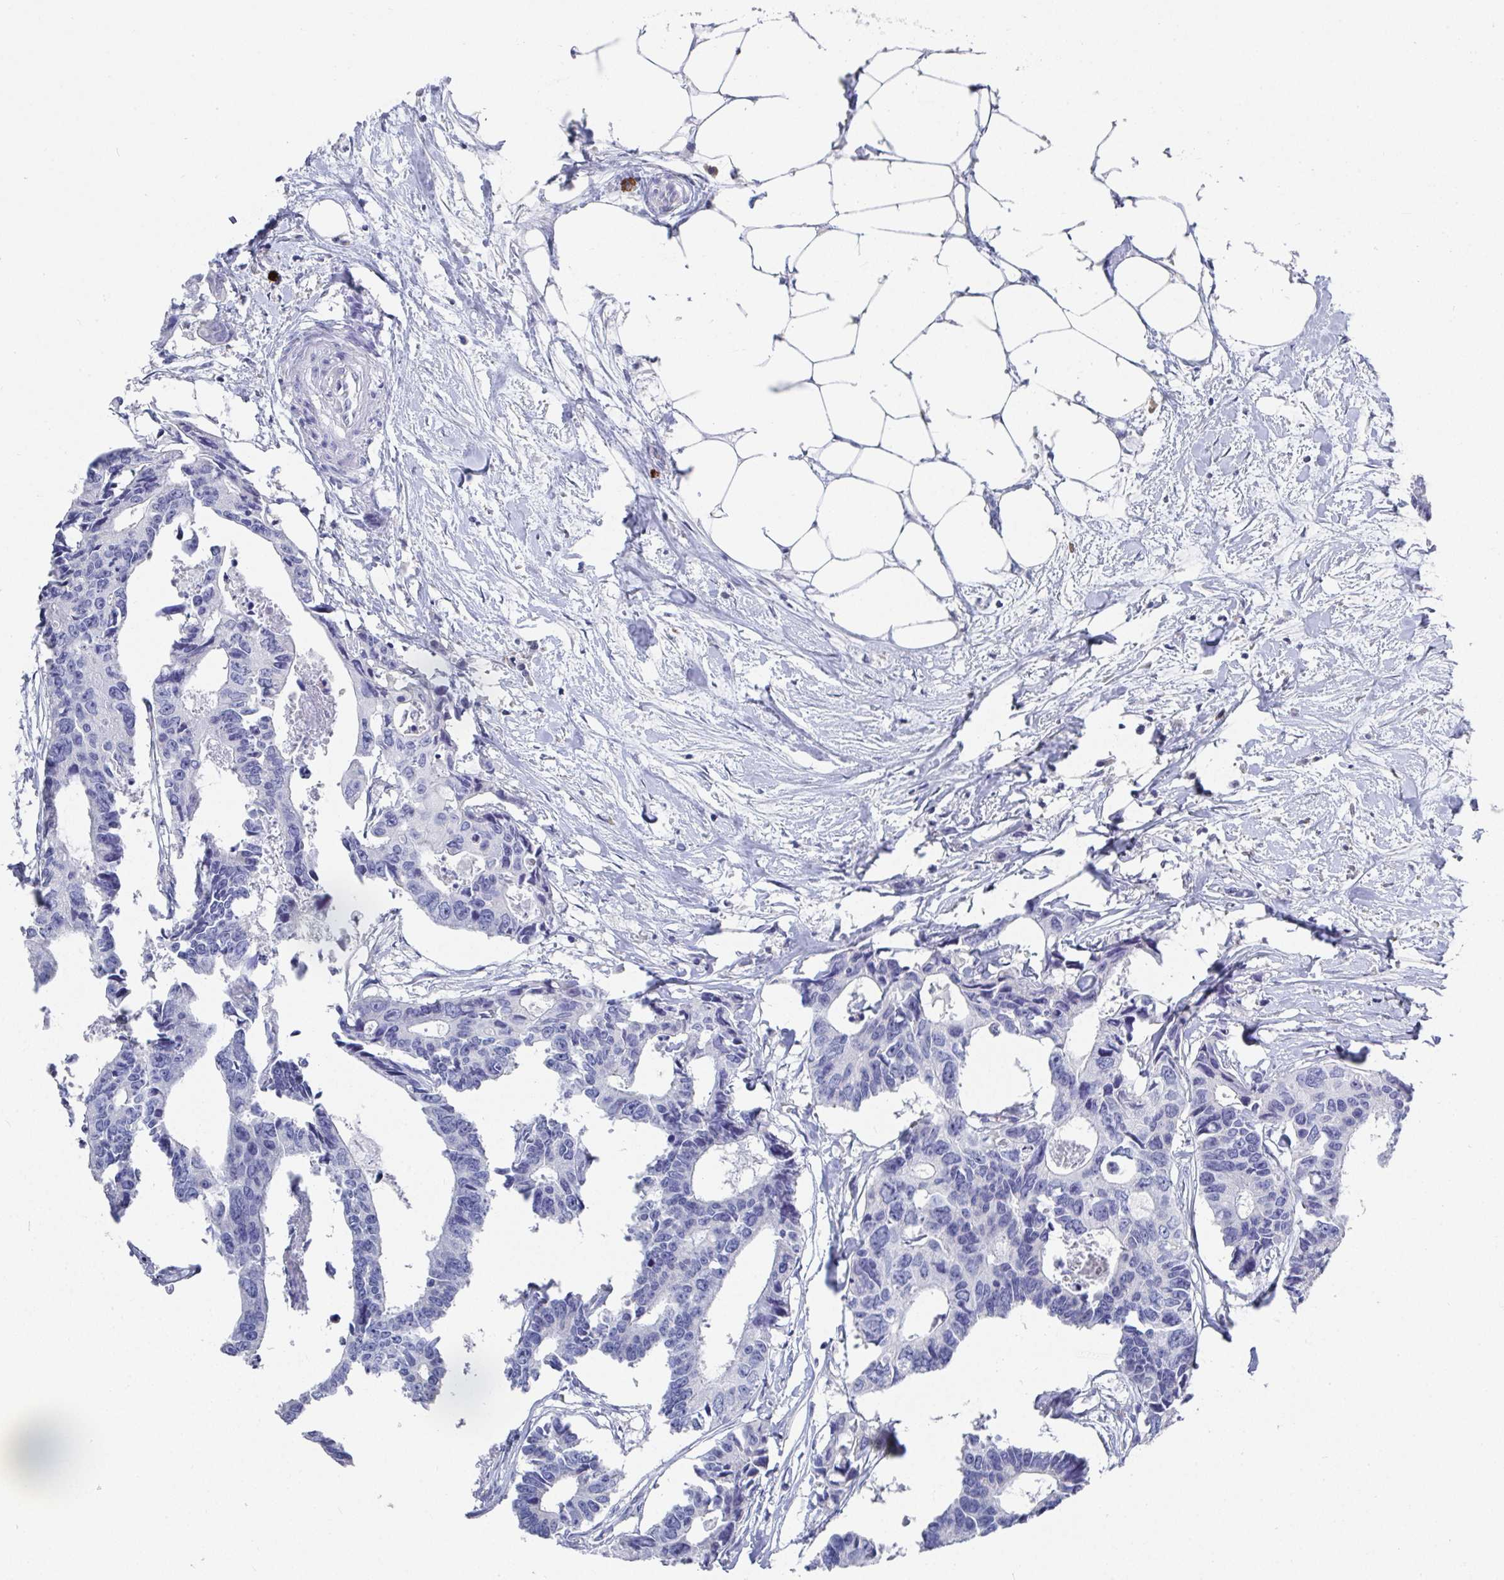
{"staining": {"intensity": "negative", "quantity": "none", "location": "none"}, "tissue": "colorectal cancer", "cell_type": "Tumor cells", "image_type": "cancer", "snomed": [{"axis": "morphology", "description": "Adenocarcinoma, NOS"}, {"axis": "topography", "description": "Rectum"}], "caption": "The histopathology image displays no significant positivity in tumor cells of colorectal cancer (adenocarcinoma).", "gene": "GRIA1", "patient": {"sex": "male", "age": 57}}